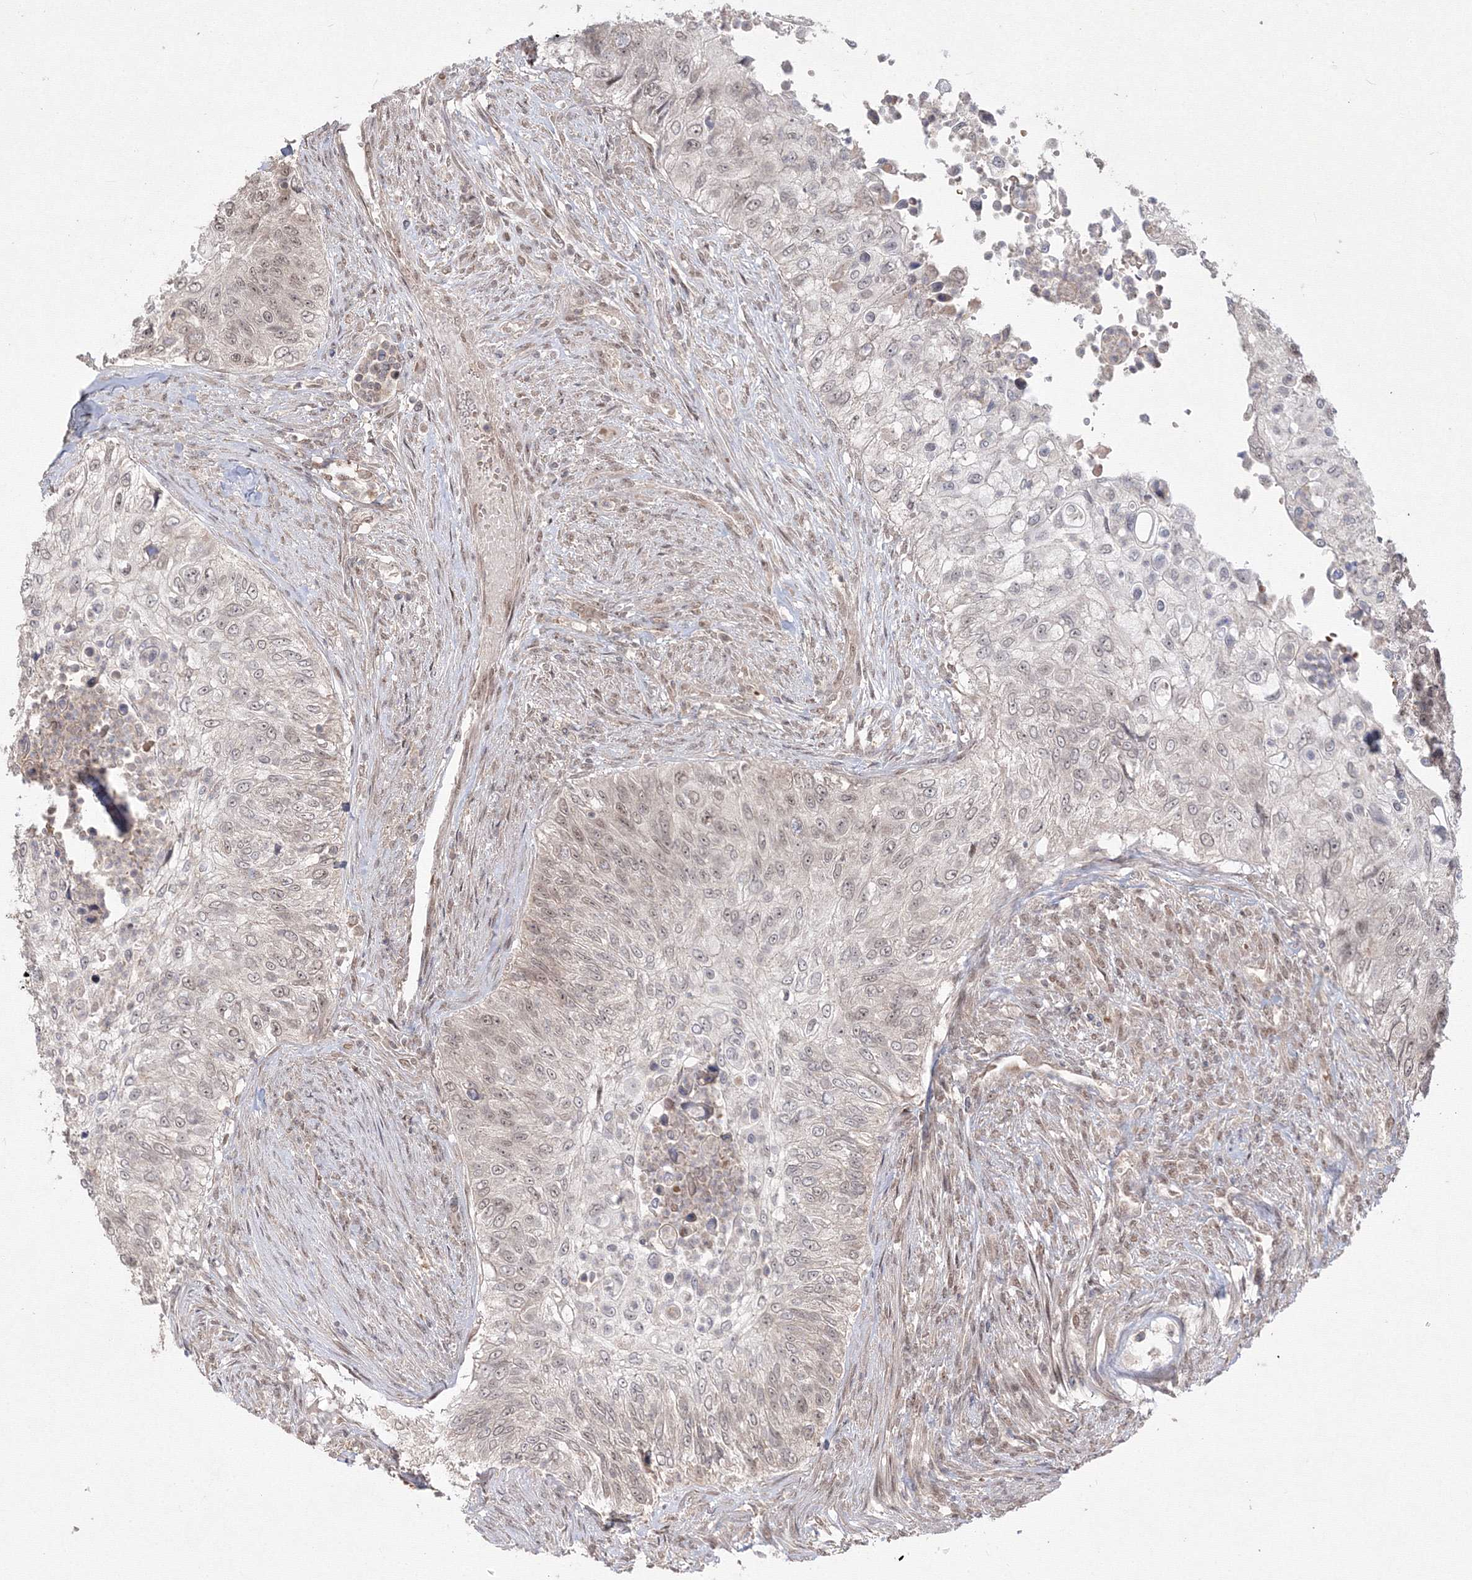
{"staining": {"intensity": "weak", "quantity": "25%-75%", "location": "nuclear"}, "tissue": "urothelial cancer", "cell_type": "Tumor cells", "image_type": "cancer", "snomed": [{"axis": "morphology", "description": "Urothelial carcinoma, High grade"}, {"axis": "topography", "description": "Urinary bladder"}], "caption": "Urothelial cancer tissue shows weak nuclear expression in approximately 25%-75% of tumor cells, visualized by immunohistochemistry. The staining was performed using DAB (3,3'-diaminobenzidine), with brown indicating positive protein expression. Nuclei are stained blue with hematoxylin.", "gene": "COPS4", "patient": {"sex": "female", "age": 60}}